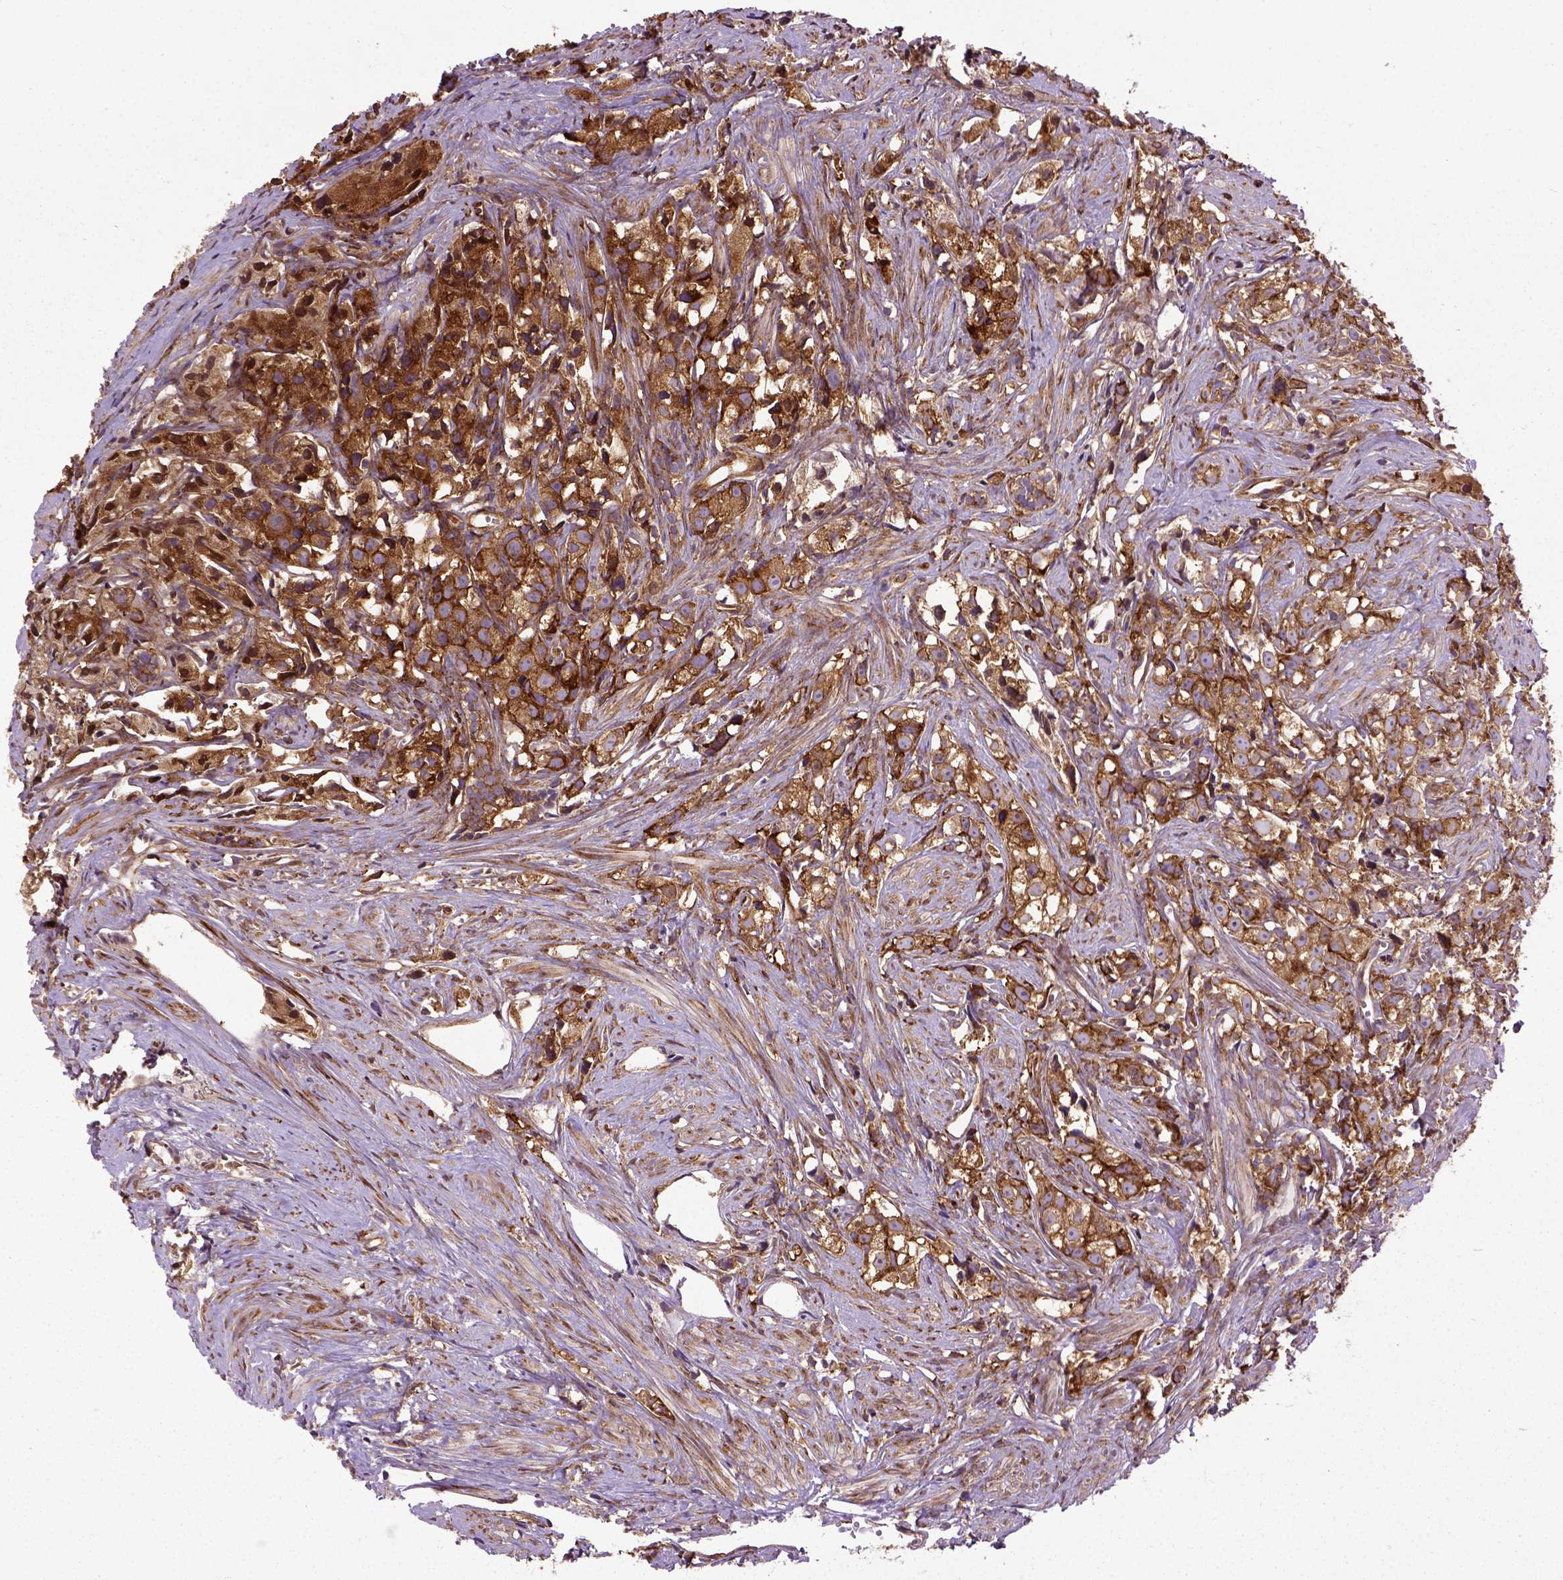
{"staining": {"intensity": "strong", "quantity": ">75%", "location": "cytoplasmic/membranous"}, "tissue": "prostate cancer", "cell_type": "Tumor cells", "image_type": "cancer", "snomed": [{"axis": "morphology", "description": "Adenocarcinoma, High grade"}, {"axis": "topography", "description": "Prostate"}], "caption": "Brown immunohistochemical staining in human prostate cancer demonstrates strong cytoplasmic/membranous expression in about >75% of tumor cells. The protein is shown in brown color, while the nuclei are stained blue.", "gene": "CAPRIN1", "patient": {"sex": "male", "age": 68}}